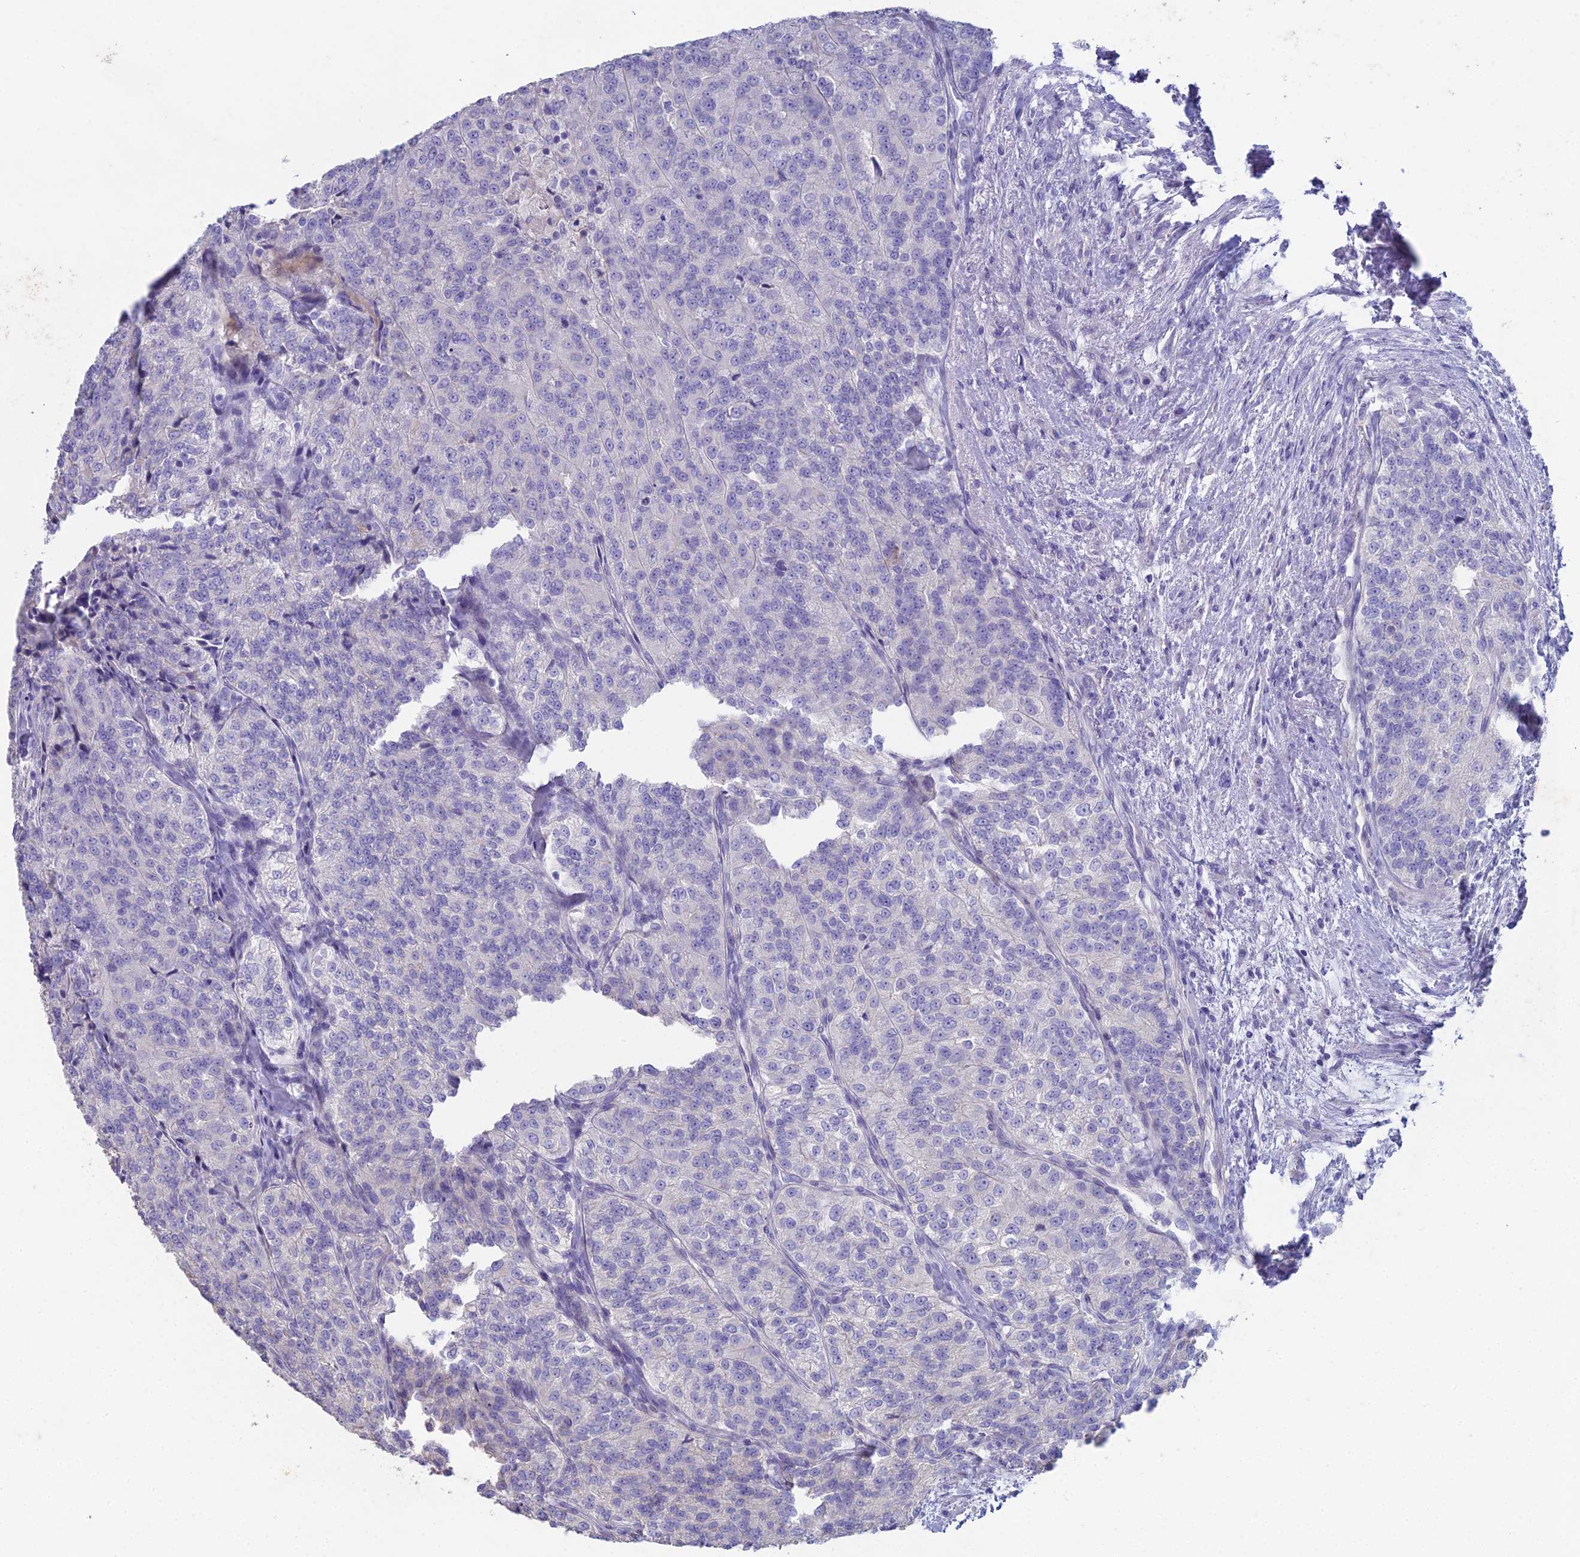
{"staining": {"intensity": "negative", "quantity": "none", "location": "none"}, "tissue": "renal cancer", "cell_type": "Tumor cells", "image_type": "cancer", "snomed": [{"axis": "morphology", "description": "Adenocarcinoma, NOS"}, {"axis": "topography", "description": "Kidney"}], "caption": "IHC of renal cancer (adenocarcinoma) exhibits no staining in tumor cells.", "gene": "NCAM1", "patient": {"sex": "female", "age": 63}}